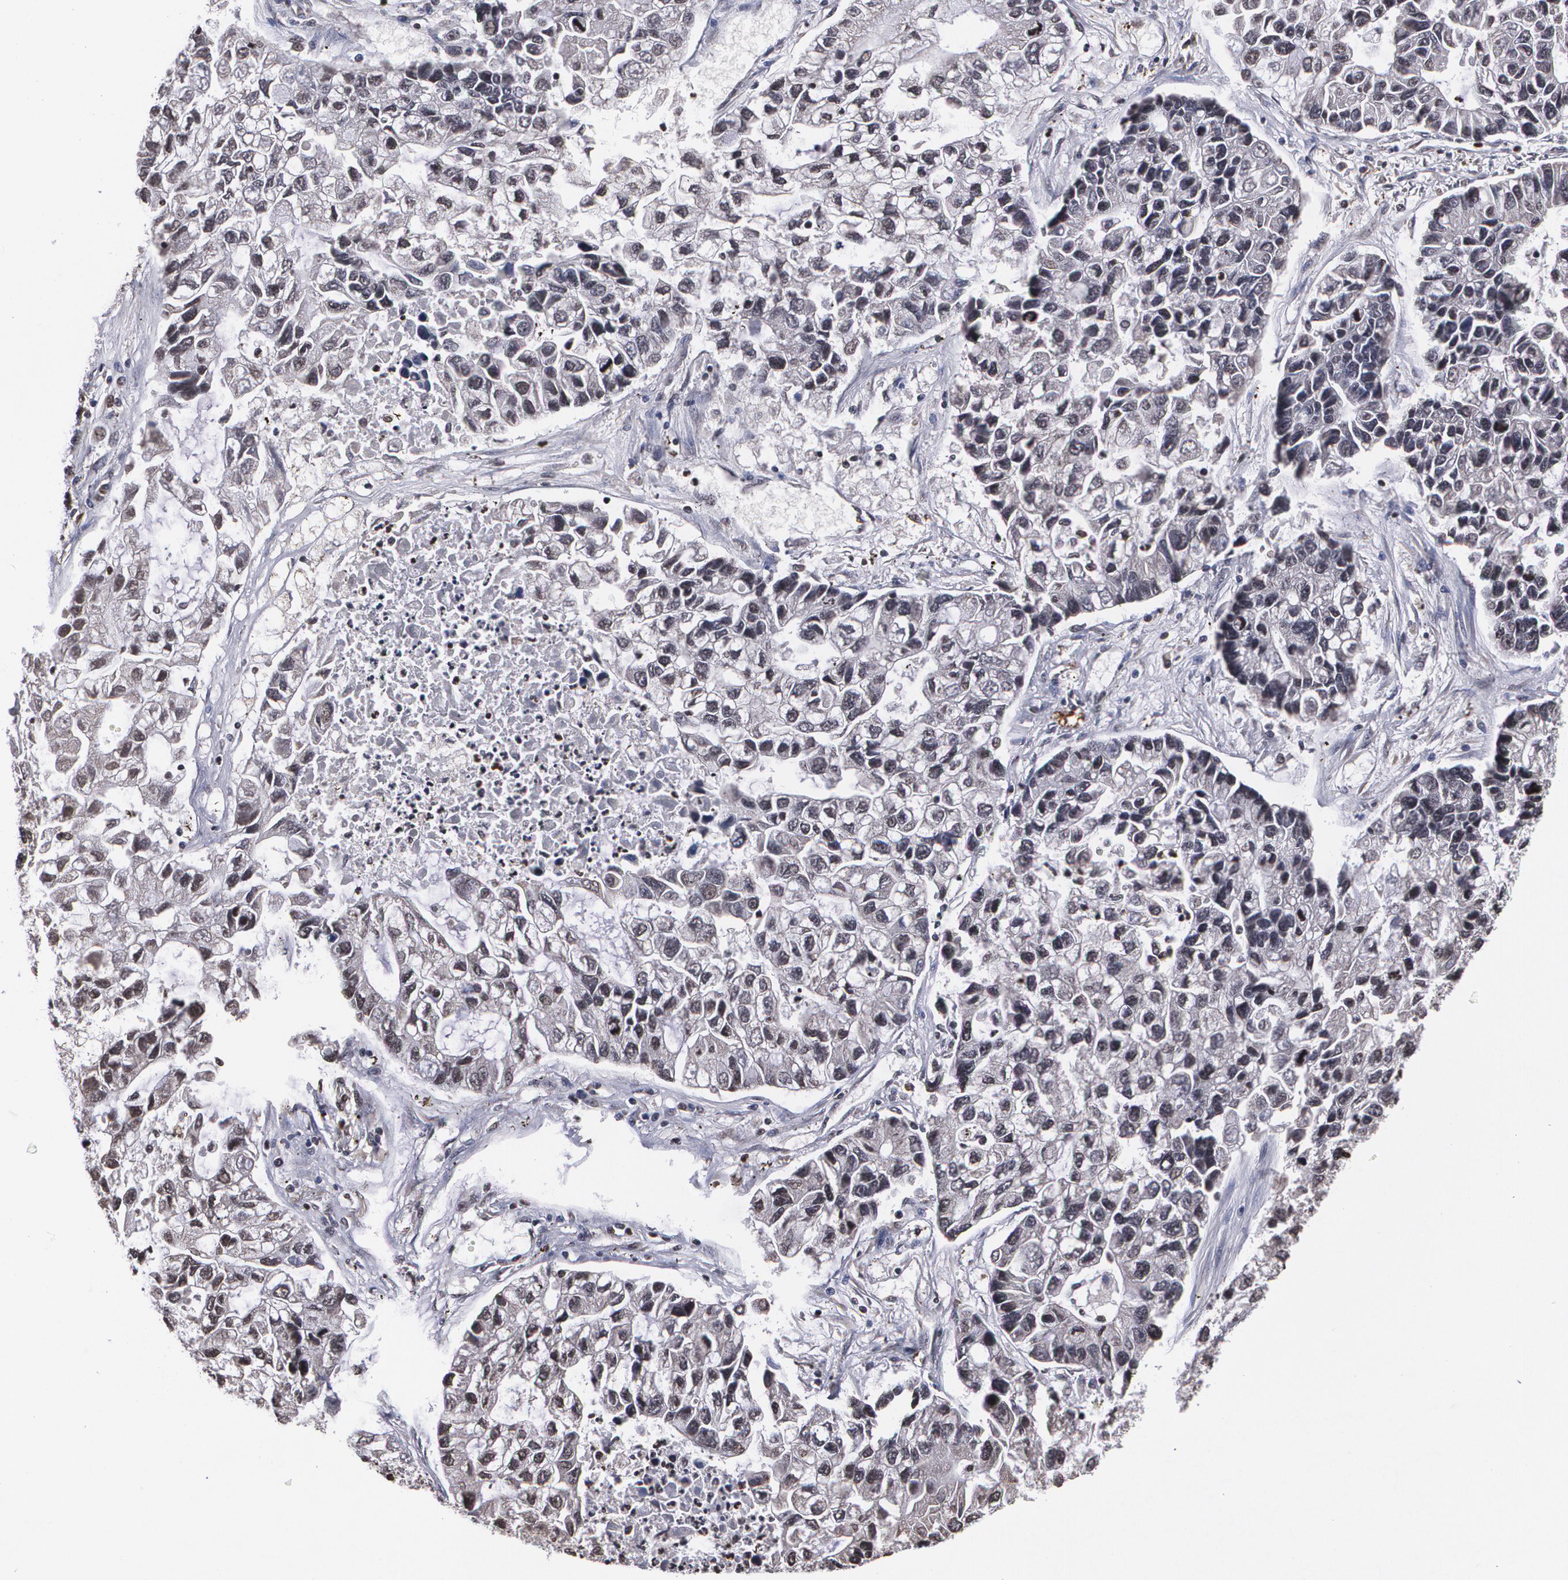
{"staining": {"intensity": "negative", "quantity": "none", "location": "none"}, "tissue": "lung cancer", "cell_type": "Tumor cells", "image_type": "cancer", "snomed": [{"axis": "morphology", "description": "Adenocarcinoma, NOS"}, {"axis": "topography", "description": "Lung"}], "caption": "The micrograph reveals no staining of tumor cells in lung adenocarcinoma.", "gene": "MVP", "patient": {"sex": "female", "age": 51}}